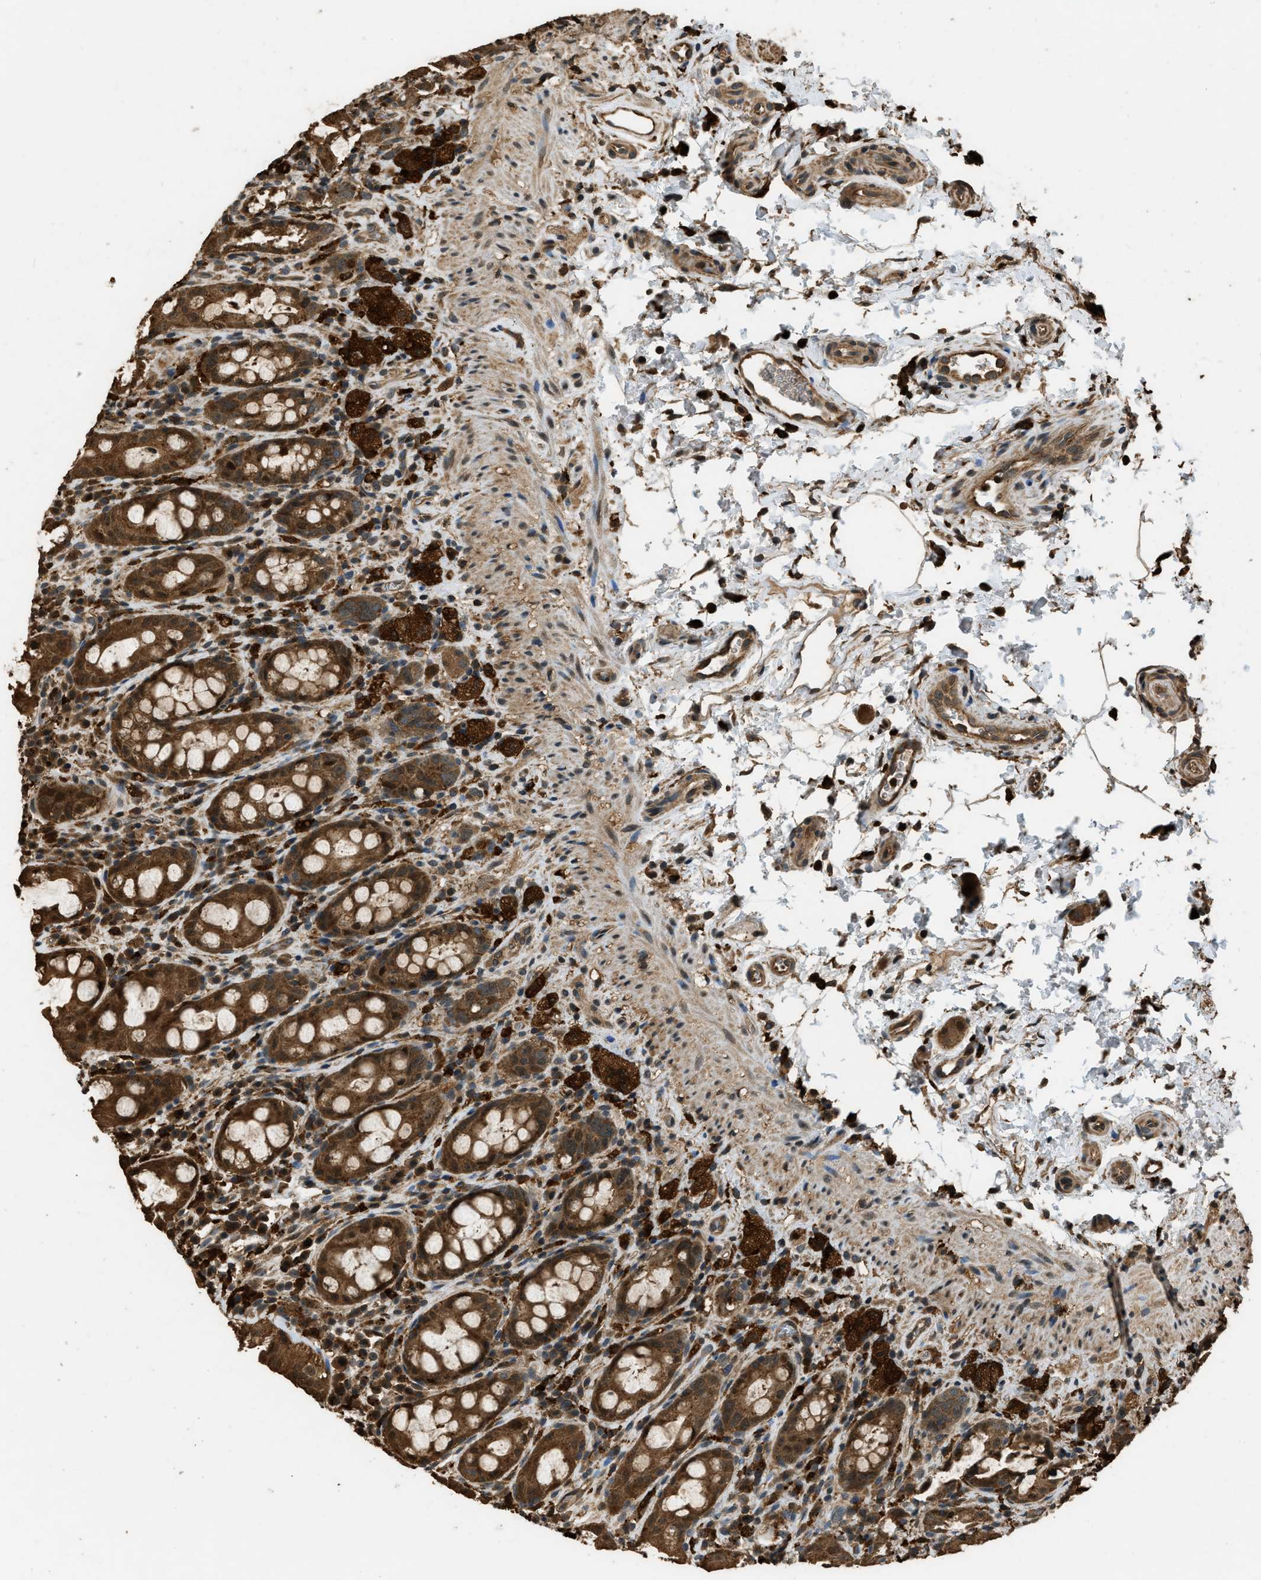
{"staining": {"intensity": "moderate", "quantity": ">75%", "location": "cytoplasmic/membranous"}, "tissue": "rectum", "cell_type": "Glandular cells", "image_type": "normal", "snomed": [{"axis": "morphology", "description": "Normal tissue, NOS"}, {"axis": "topography", "description": "Rectum"}], "caption": "The immunohistochemical stain highlights moderate cytoplasmic/membranous positivity in glandular cells of benign rectum.", "gene": "RAP2A", "patient": {"sex": "male", "age": 44}}